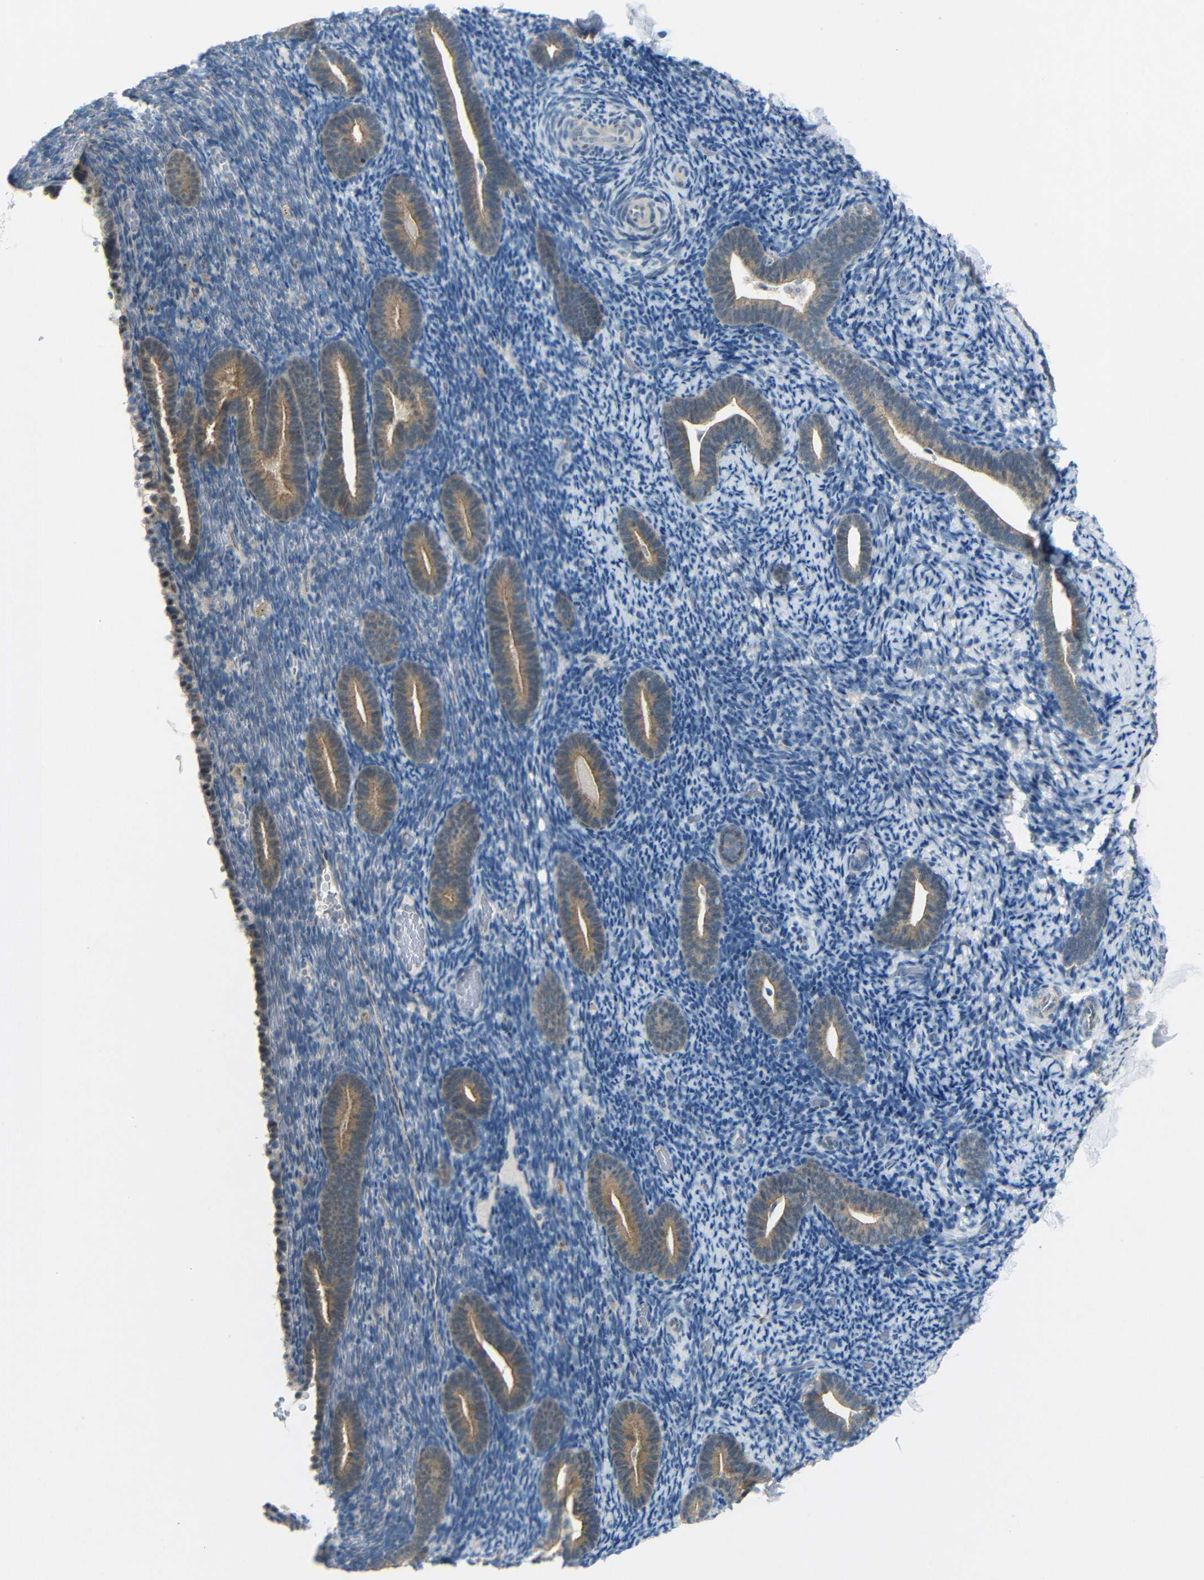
{"staining": {"intensity": "weak", "quantity": "<25%", "location": "cytoplasmic/membranous"}, "tissue": "endometrium", "cell_type": "Cells in endometrial stroma", "image_type": "normal", "snomed": [{"axis": "morphology", "description": "Normal tissue, NOS"}, {"axis": "topography", "description": "Endometrium"}], "caption": "The IHC histopathology image has no significant staining in cells in endometrial stroma of endometrium.", "gene": "GPR158", "patient": {"sex": "female", "age": 51}}